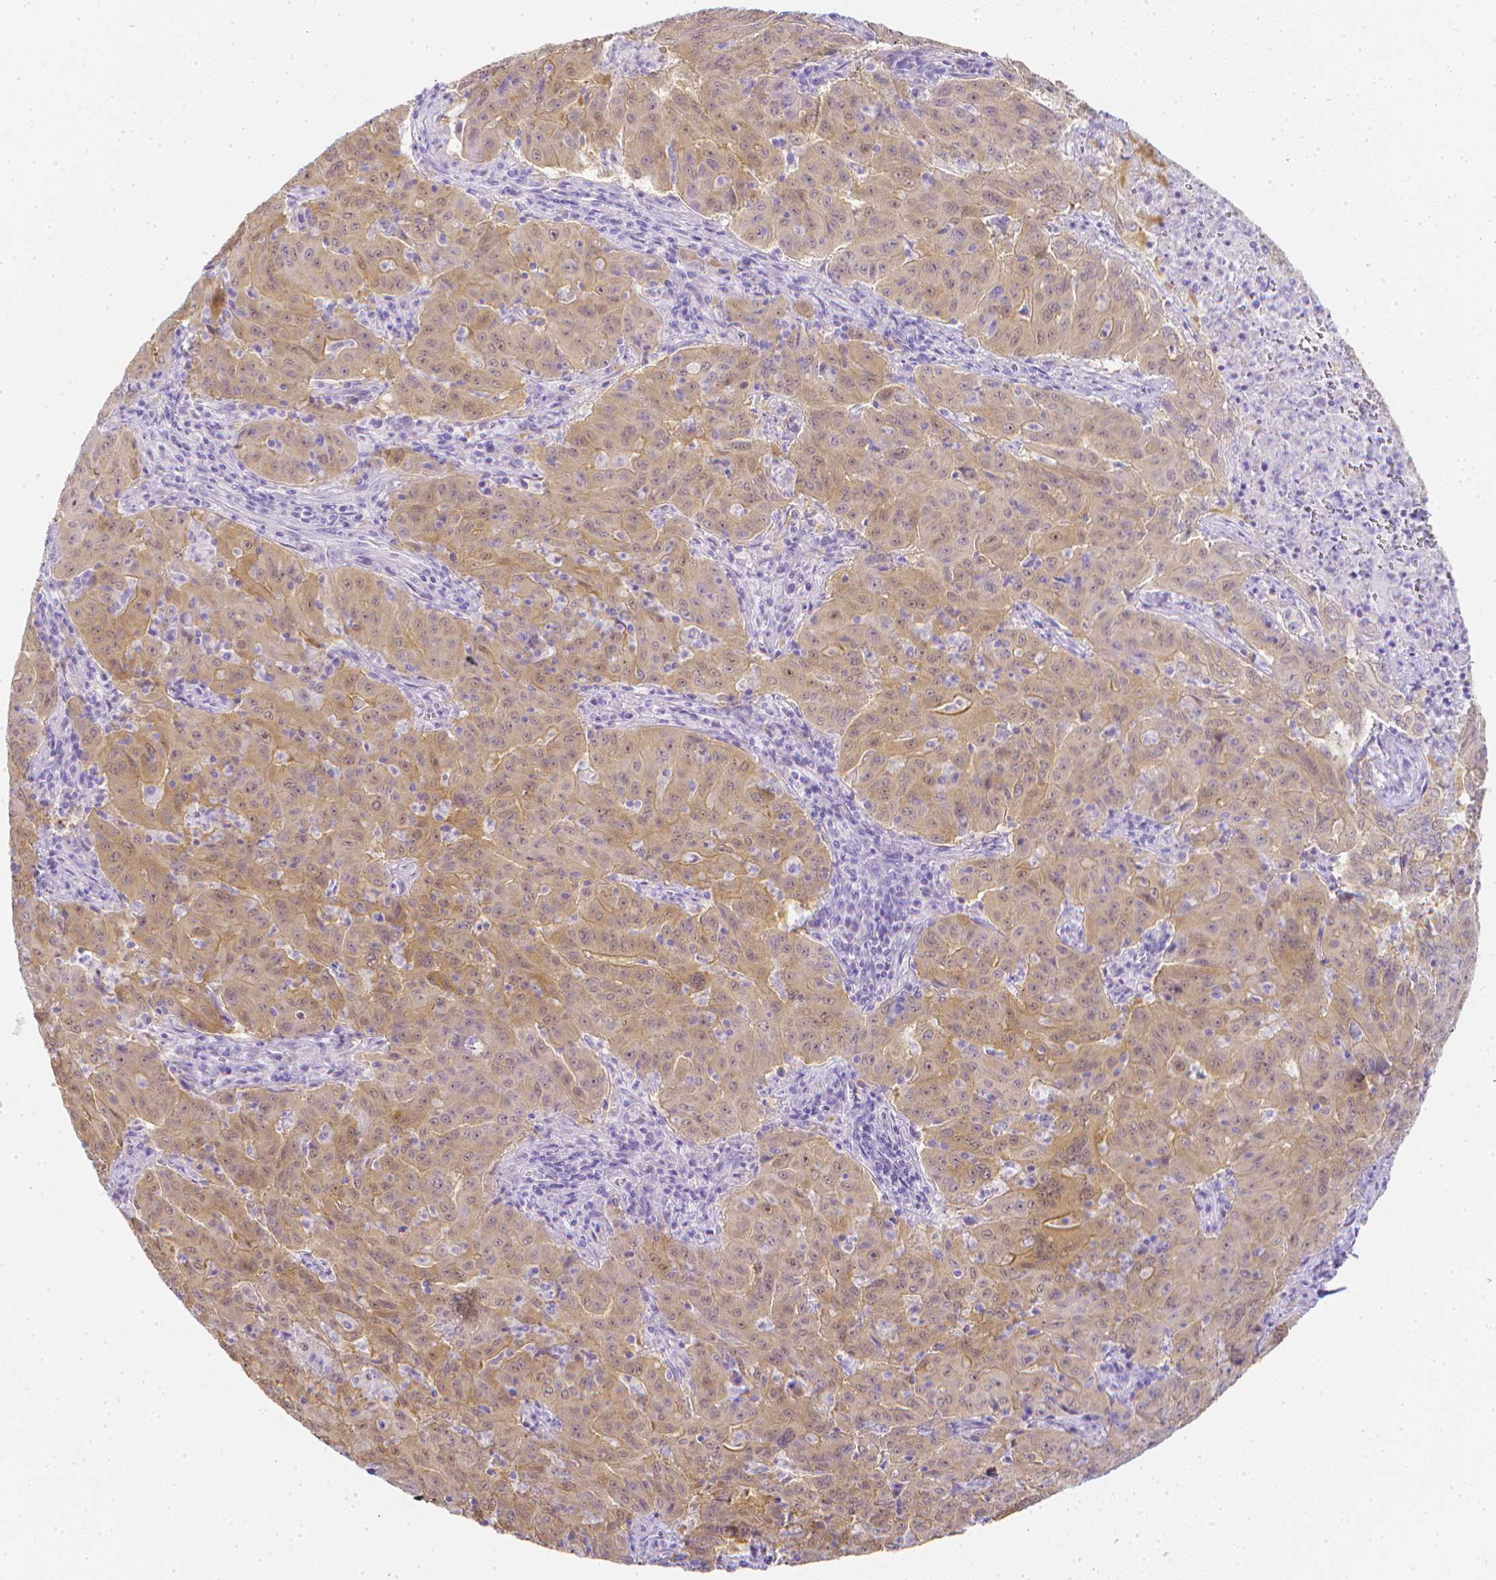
{"staining": {"intensity": "weak", "quantity": "25%-75%", "location": "cytoplasmic/membranous"}, "tissue": "pancreatic cancer", "cell_type": "Tumor cells", "image_type": "cancer", "snomed": [{"axis": "morphology", "description": "Adenocarcinoma, NOS"}, {"axis": "topography", "description": "Pancreas"}], "caption": "Immunohistochemical staining of pancreatic cancer (adenocarcinoma) reveals weak cytoplasmic/membranous protein positivity in about 25%-75% of tumor cells.", "gene": "LGALS4", "patient": {"sex": "male", "age": 63}}